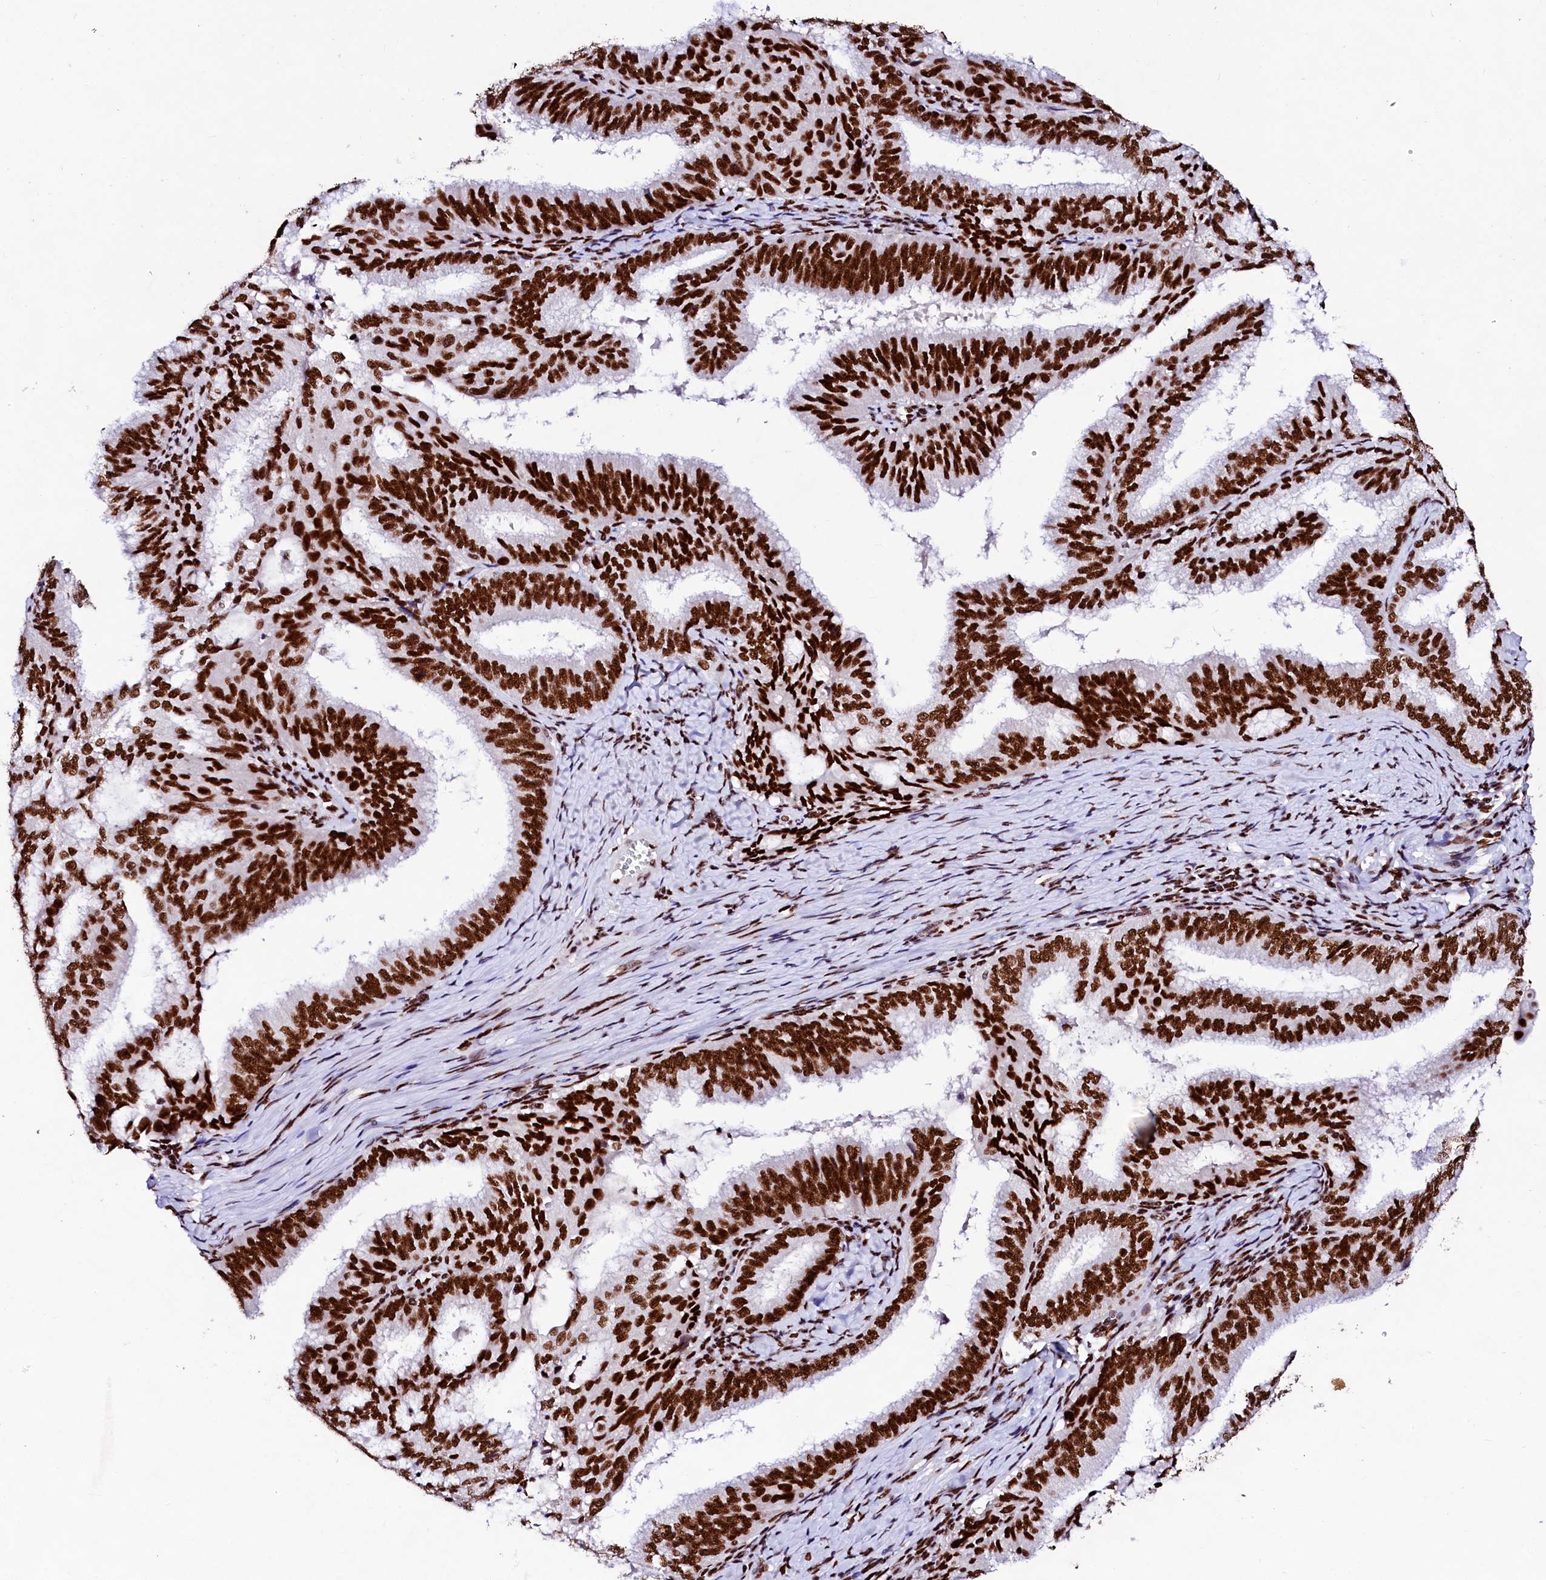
{"staining": {"intensity": "strong", "quantity": ">75%", "location": "nuclear"}, "tissue": "endometrial cancer", "cell_type": "Tumor cells", "image_type": "cancer", "snomed": [{"axis": "morphology", "description": "Adenocarcinoma, NOS"}, {"axis": "topography", "description": "Endometrium"}], "caption": "This histopathology image reveals endometrial cancer (adenocarcinoma) stained with IHC to label a protein in brown. The nuclear of tumor cells show strong positivity for the protein. Nuclei are counter-stained blue.", "gene": "CPSF6", "patient": {"sex": "female", "age": 49}}